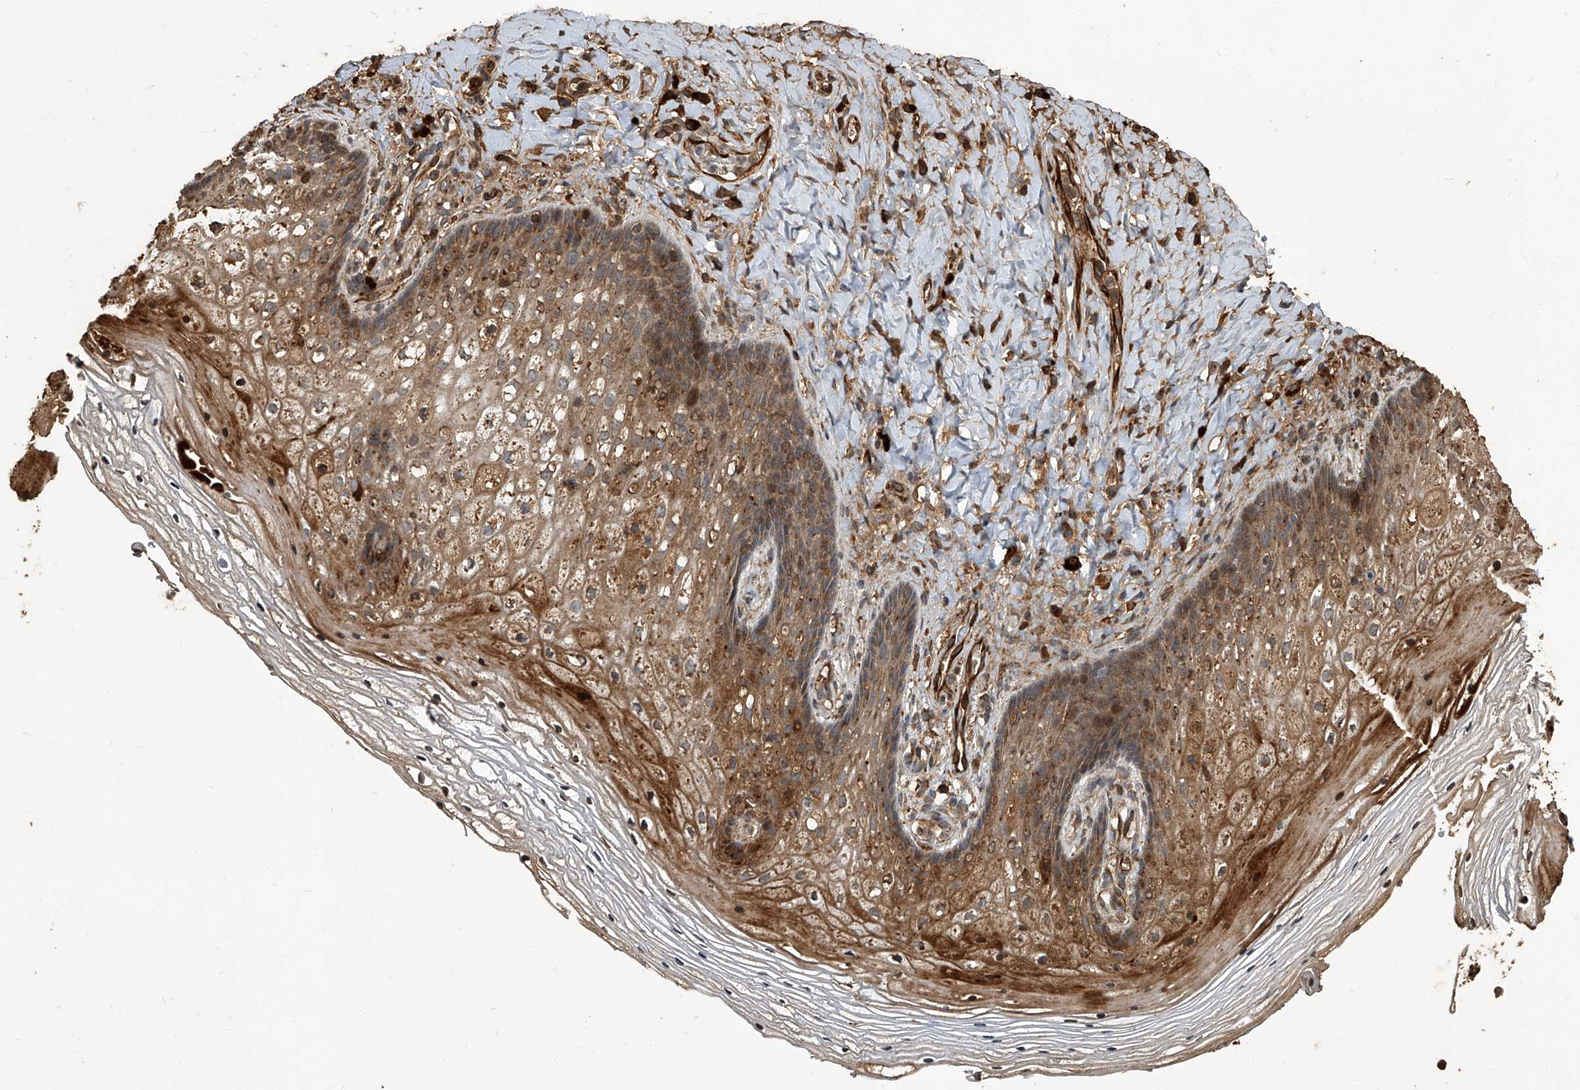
{"staining": {"intensity": "moderate", "quantity": ">75%", "location": "cytoplasmic/membranous,nuclear"}, "tissue": "vagina", "cell_type": "Squamous epithelial cells", "image_type": "normal", "snomed": [{"axis": "morphology", "description": "Normal tissue, NOS"}, {"axis": "topography", "description": "Vagina"}], "caption": "Squamous epithelial cells reveal medium levels of moderate cytoplasmic/membranous,nuclear positivity in approximately >75% of cells in unremarkable human vagina.", "gene": "GPR132", "patient": {"sex": "female", "age": 60}}